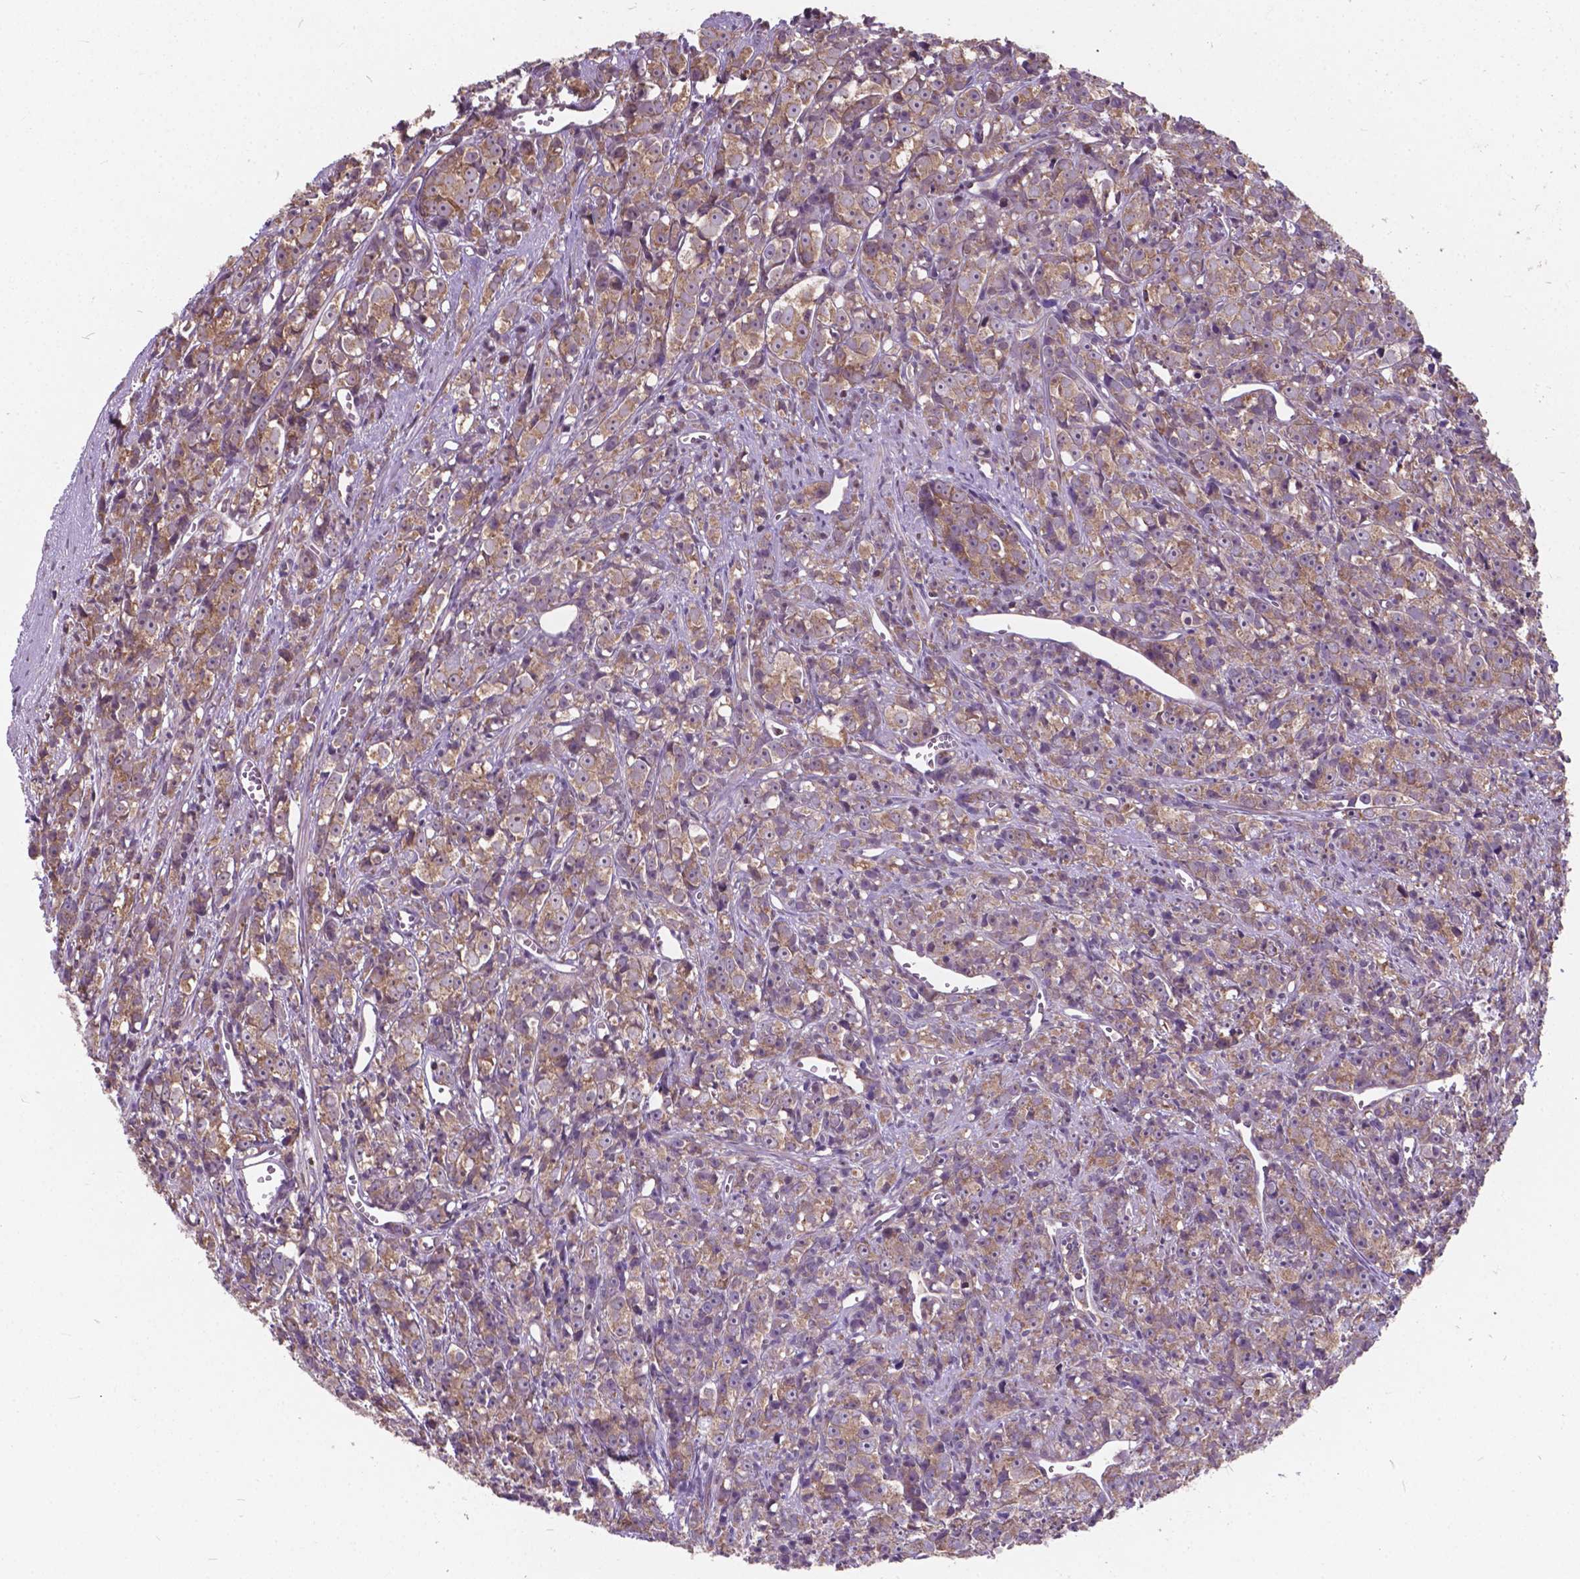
{"staining": {"intensity": "weak", "quantity": ">75%", "location": "cytoplasmic/membranous"}, "tissue": "prostate cancer", "cell_type": "Tumor cells", "image_type": "cancer", "snomed": [{"axis": "morphology", "description": "Adenocarcinoma, High grade"}, {"axis": "topography", "description": "Prostate"}], "caption": "An immunohistochemistry image of neoplastic tissue is shown. Protein staining in brown shows weak cytoplasmic/membranous positivity in prostate adenocarcinoma (high-grade) within tumor cells.", "gene": "MRPL33", "patient": {"sex": "male", "age": 77}}